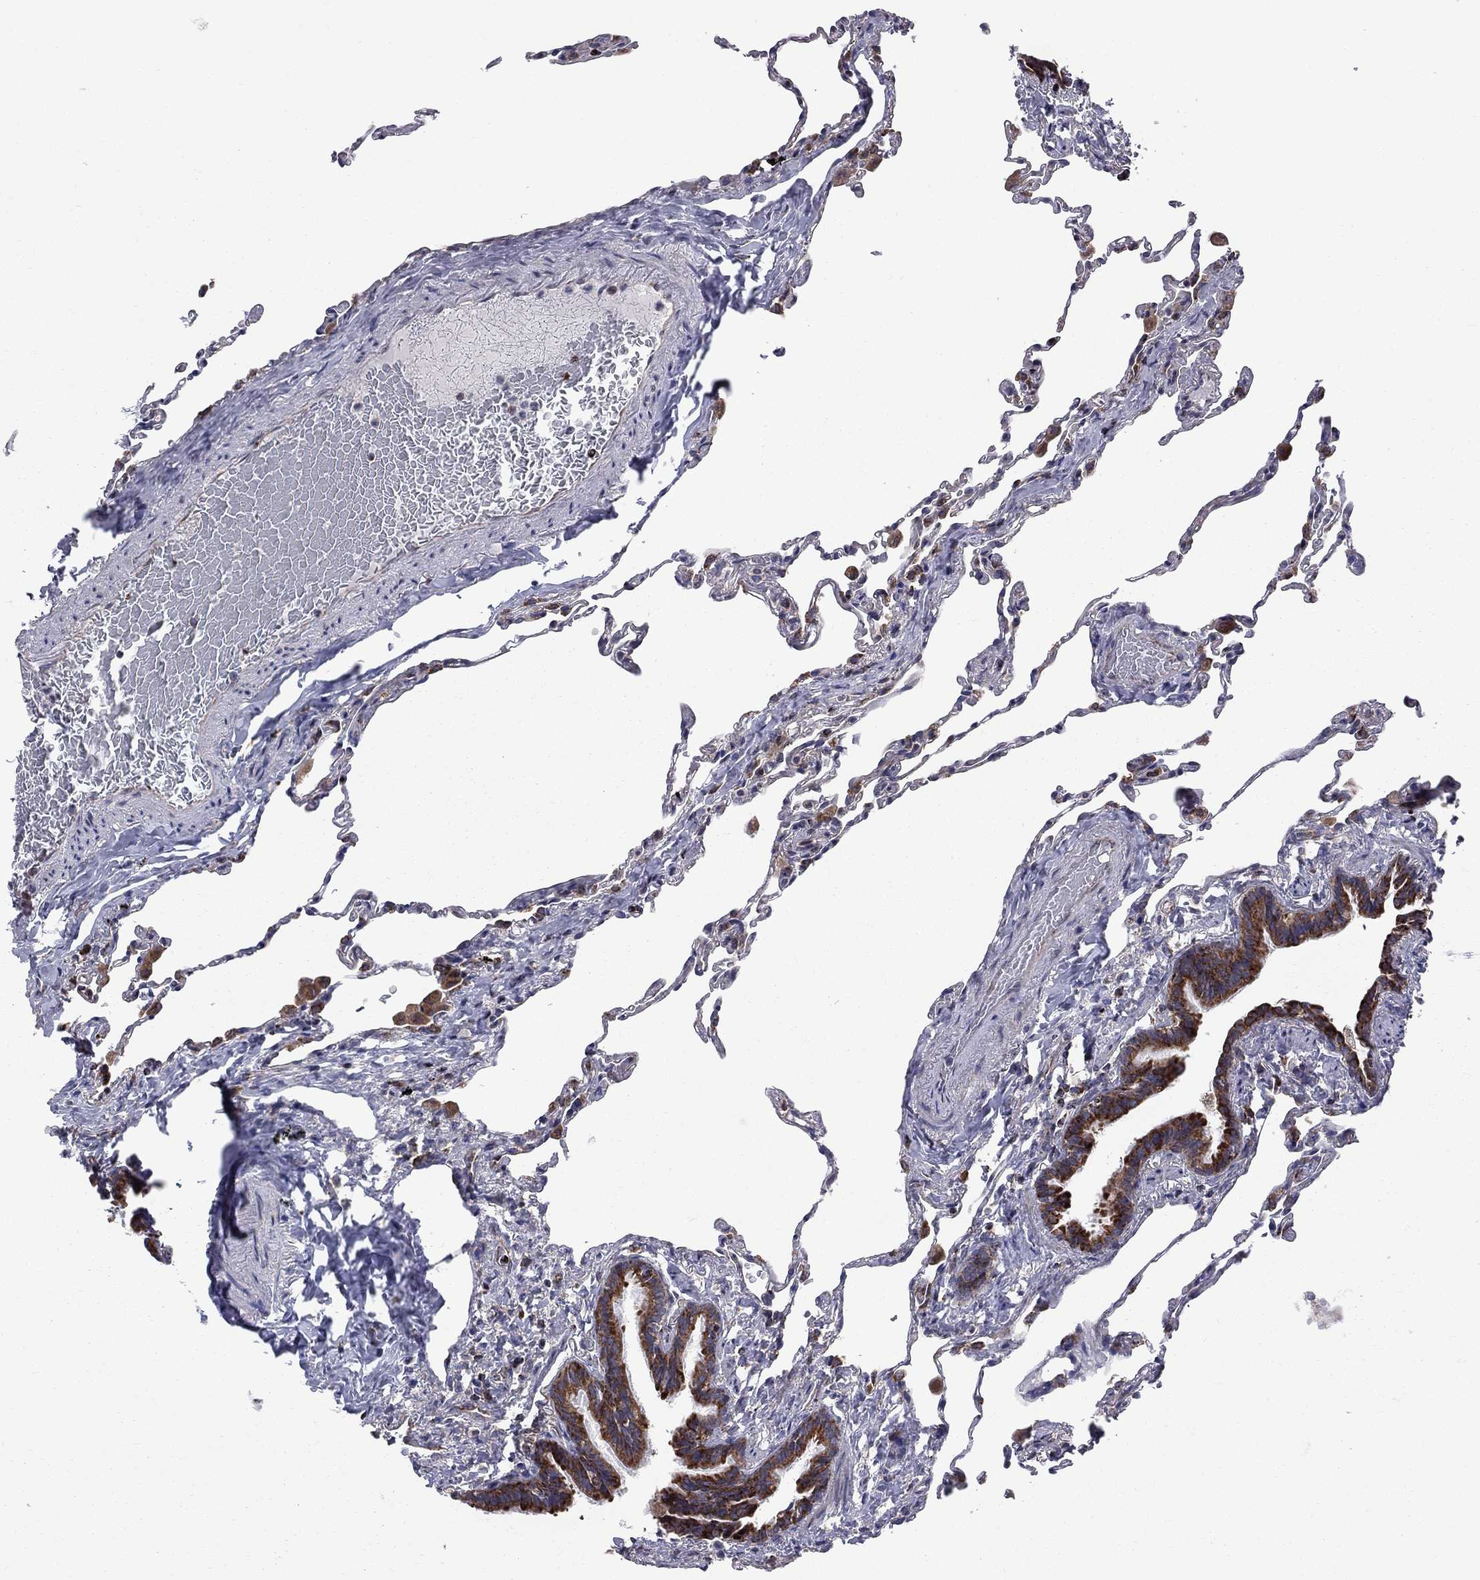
{"staining": {"intensity": "negative", "quantity": "none", "location": "none"}, "tissue": "lung", "cell_type": "Alveolar cells", "image_type": "normal", "snomed": [{"axis": "morphology", "description": "Normal tissue, NOS"}, {"axis": "topography", "description": "Lung"}], "caption": "A photomicrograph of human lung is negative for staining in alveolar cells. (Stains: DAB (3,3'-diaminobenzidine) immunohistochemistry (IHC) with hematoxylin counter stain, Microscopy: brightfield microscopy at high magnification).", "gene": "CLPTM1", "patient": {"sex": "female", "age": 57}}